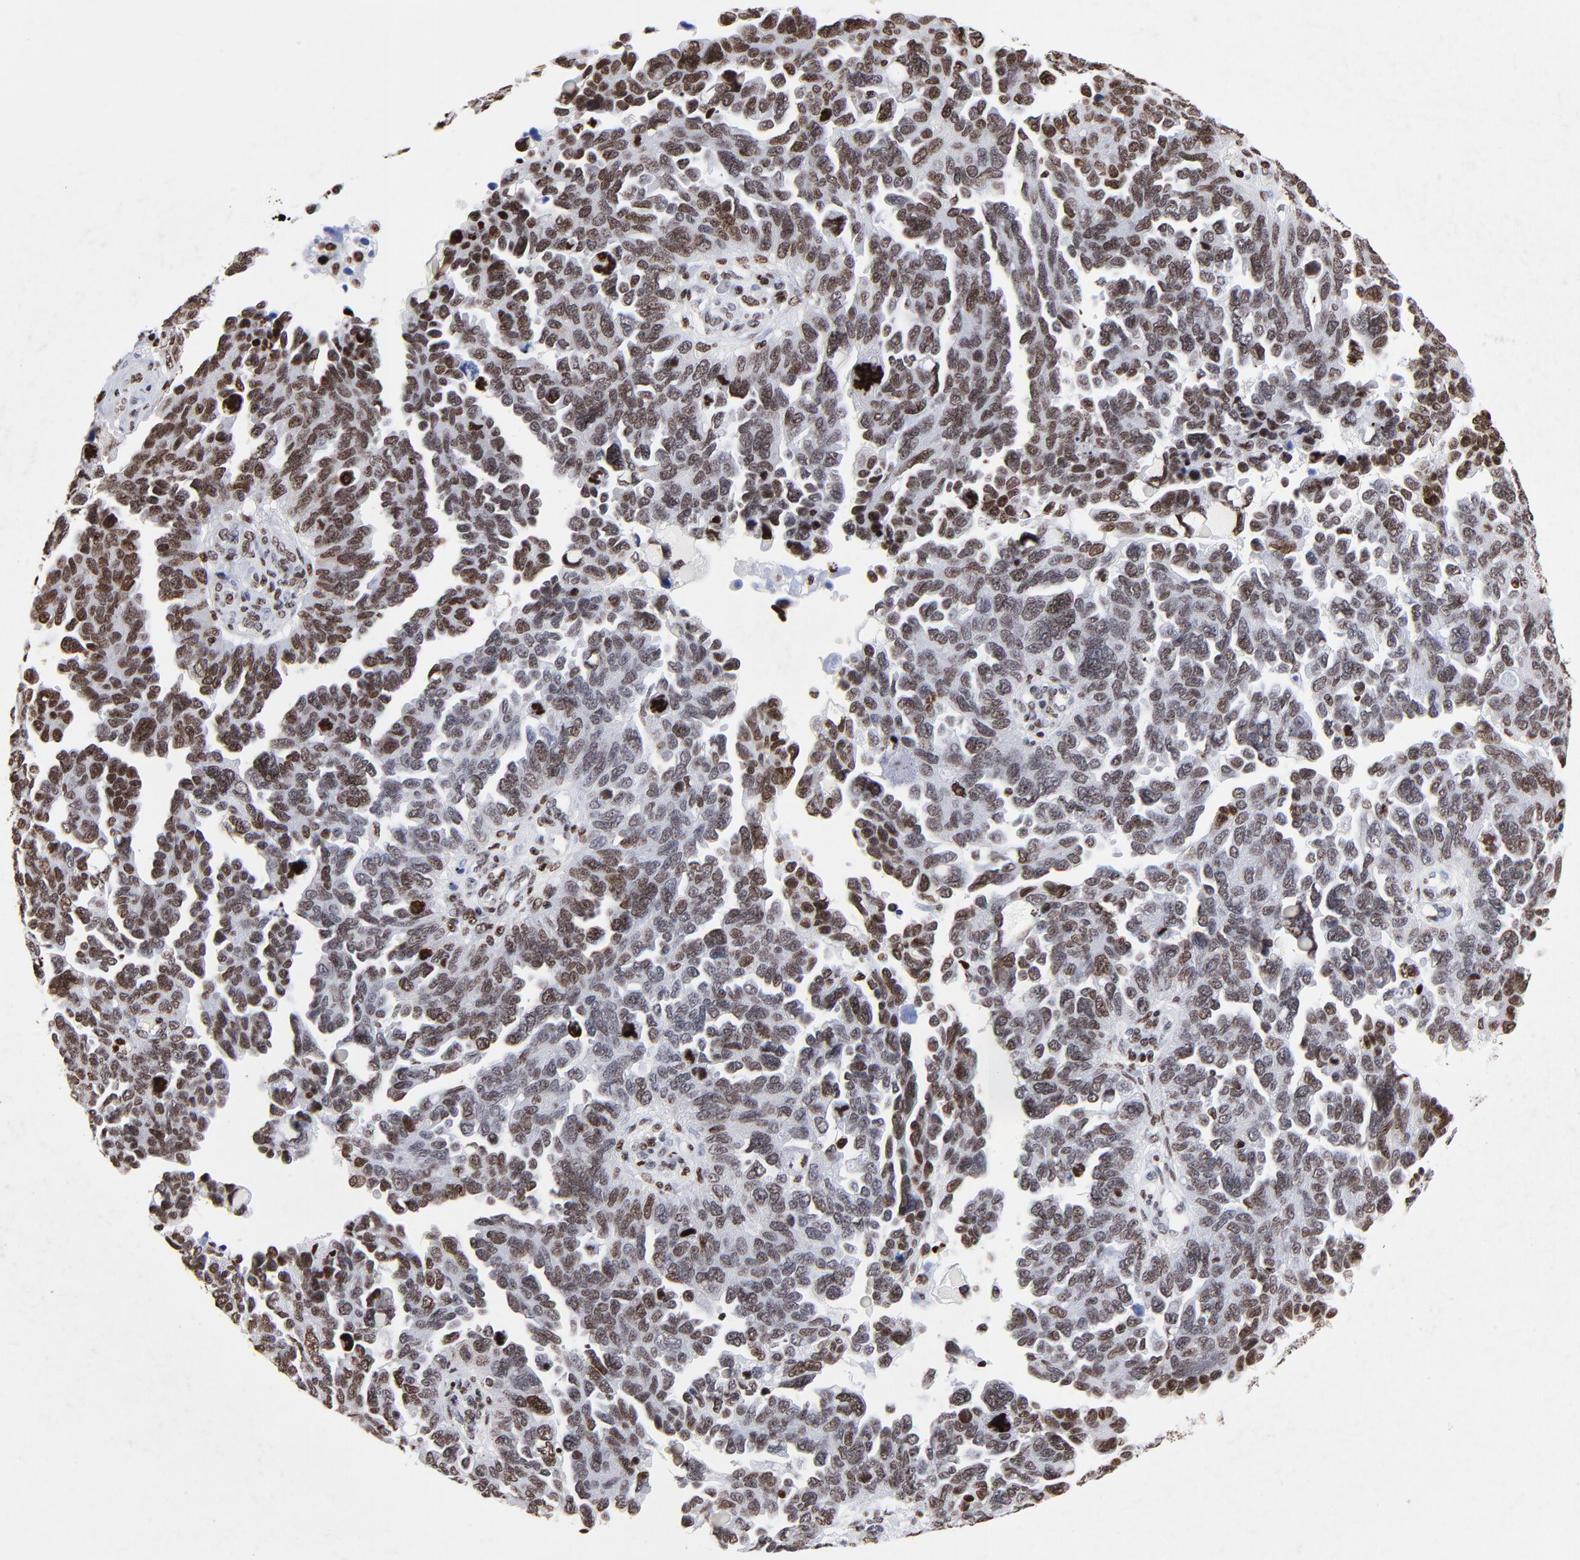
{"staining": {"intensity": "moderate", "quantity": ">75%", "location": "nuclear"}, "tissue": "ovarian cancer", "cell_type": "Tumor cells", "image_type": "cancer", "snomed": [{"axis": "morphology", "description": "Cystadenocarcinoma, serous, NOS"}, {"axis": "topography", "description": "Ovary"}], "caption": "Tumor cells demonstrate moderate nuclear staining in approximately >75% of cells in ovarian cancer.", "gene": "FBH1", "patient": {"sex": "female", "age": 64}}